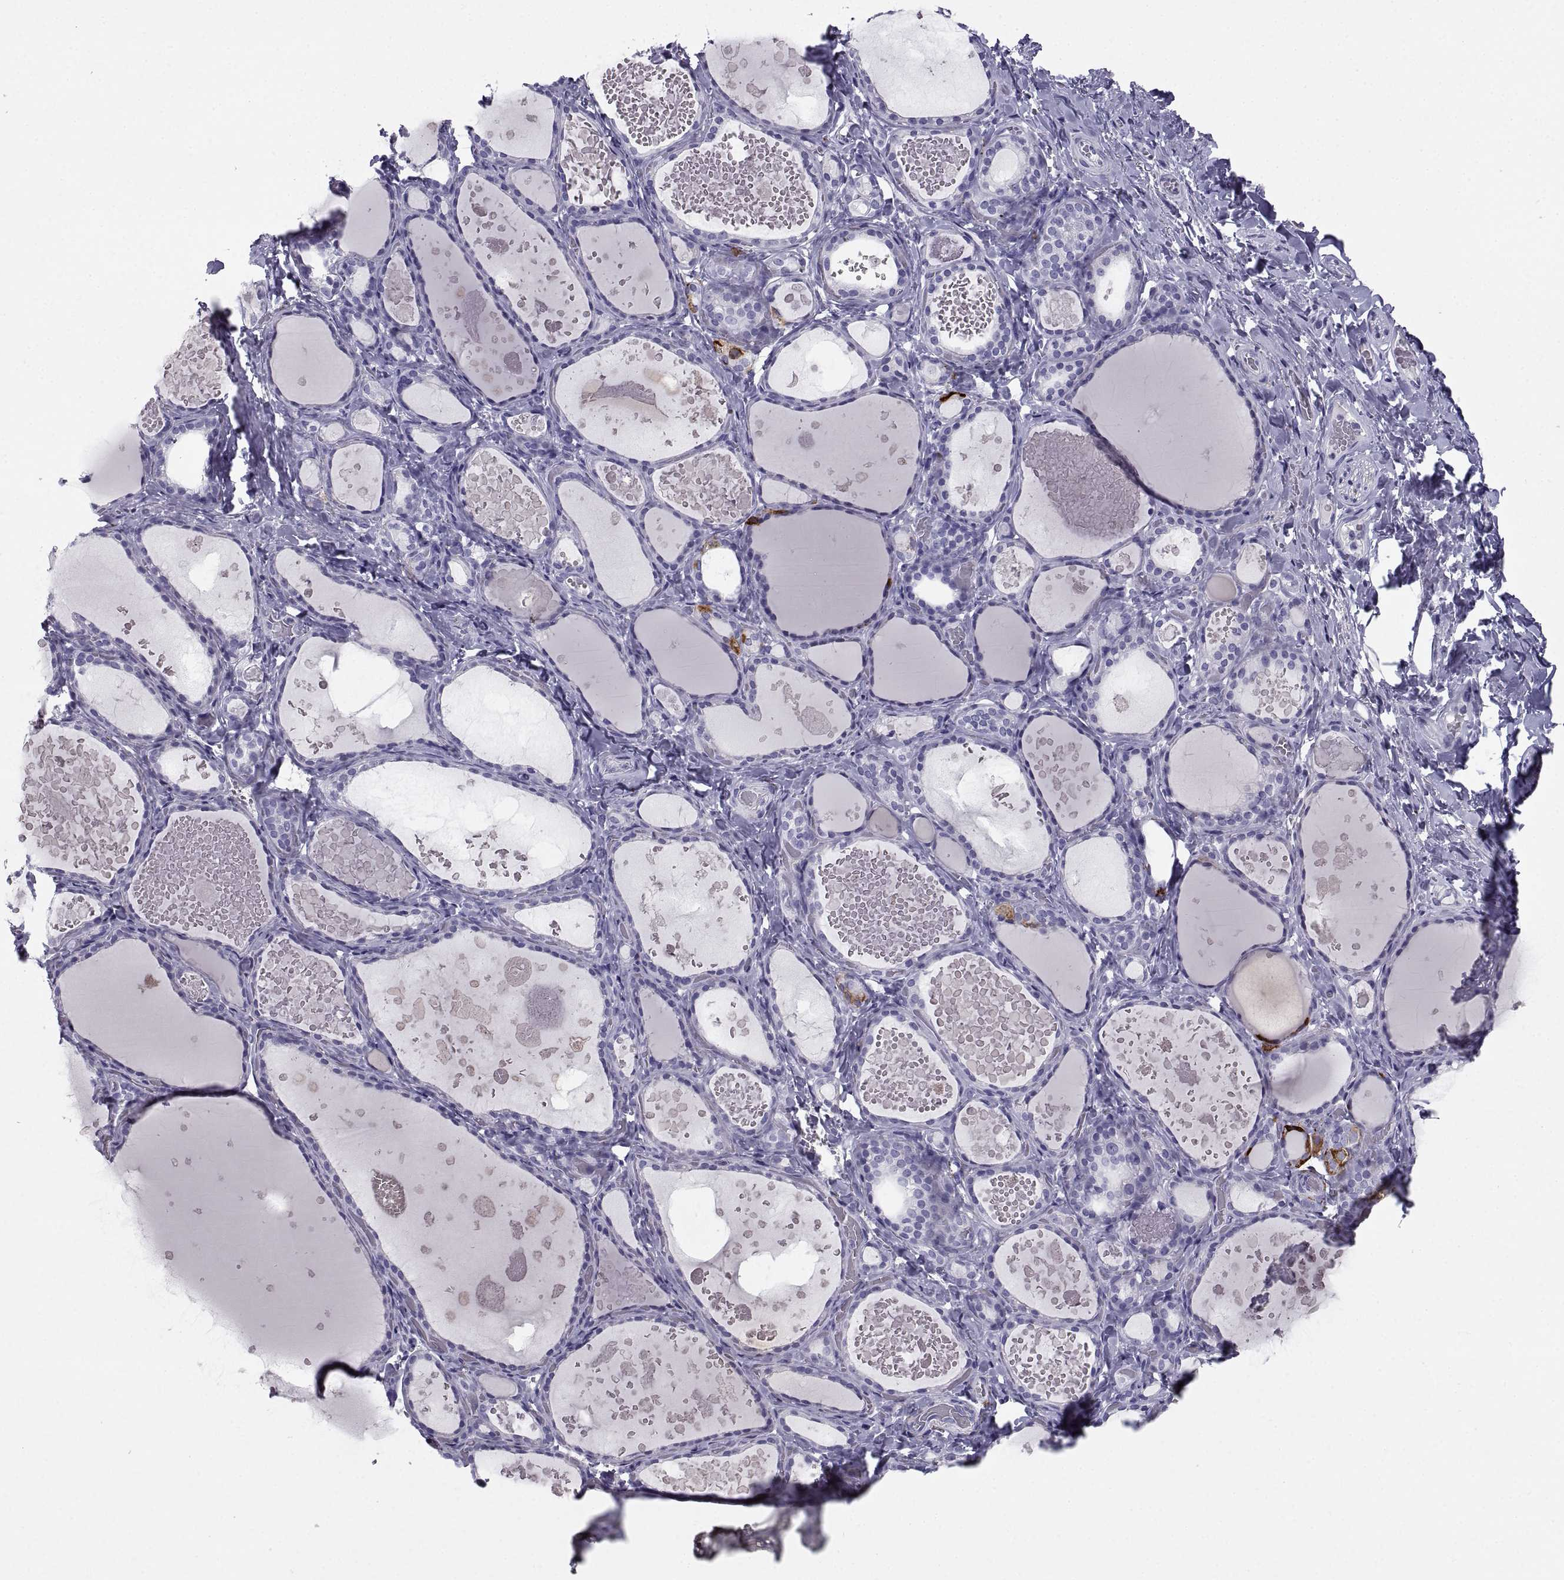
{"staining": {"intensity": "negative", "quantity": "none", "location": "none"}, "tissue": "thyroid gland", "cell_type": "Glandular cells", "image_type": "normal", "snomed": [{"axis": "morphology", "description": "Normal tissue, NOS"}, {"axis": "topography", "description": "Thyroid gland"}], "caption": "DAB (3,3'-diaminobenzidine) immunohistochemical staining of benign thyroid gland reveals no significant expression in glandular cells. (Stains: DAB (3,3'-diaminobenzidine) immunohistochemistry (IHC) with hematoxylin counter stain, Microscopy: brightfield microscopy at high magnification).", "gene": "PCSK1N", "patient": {"sex": "female", "age": 56}}